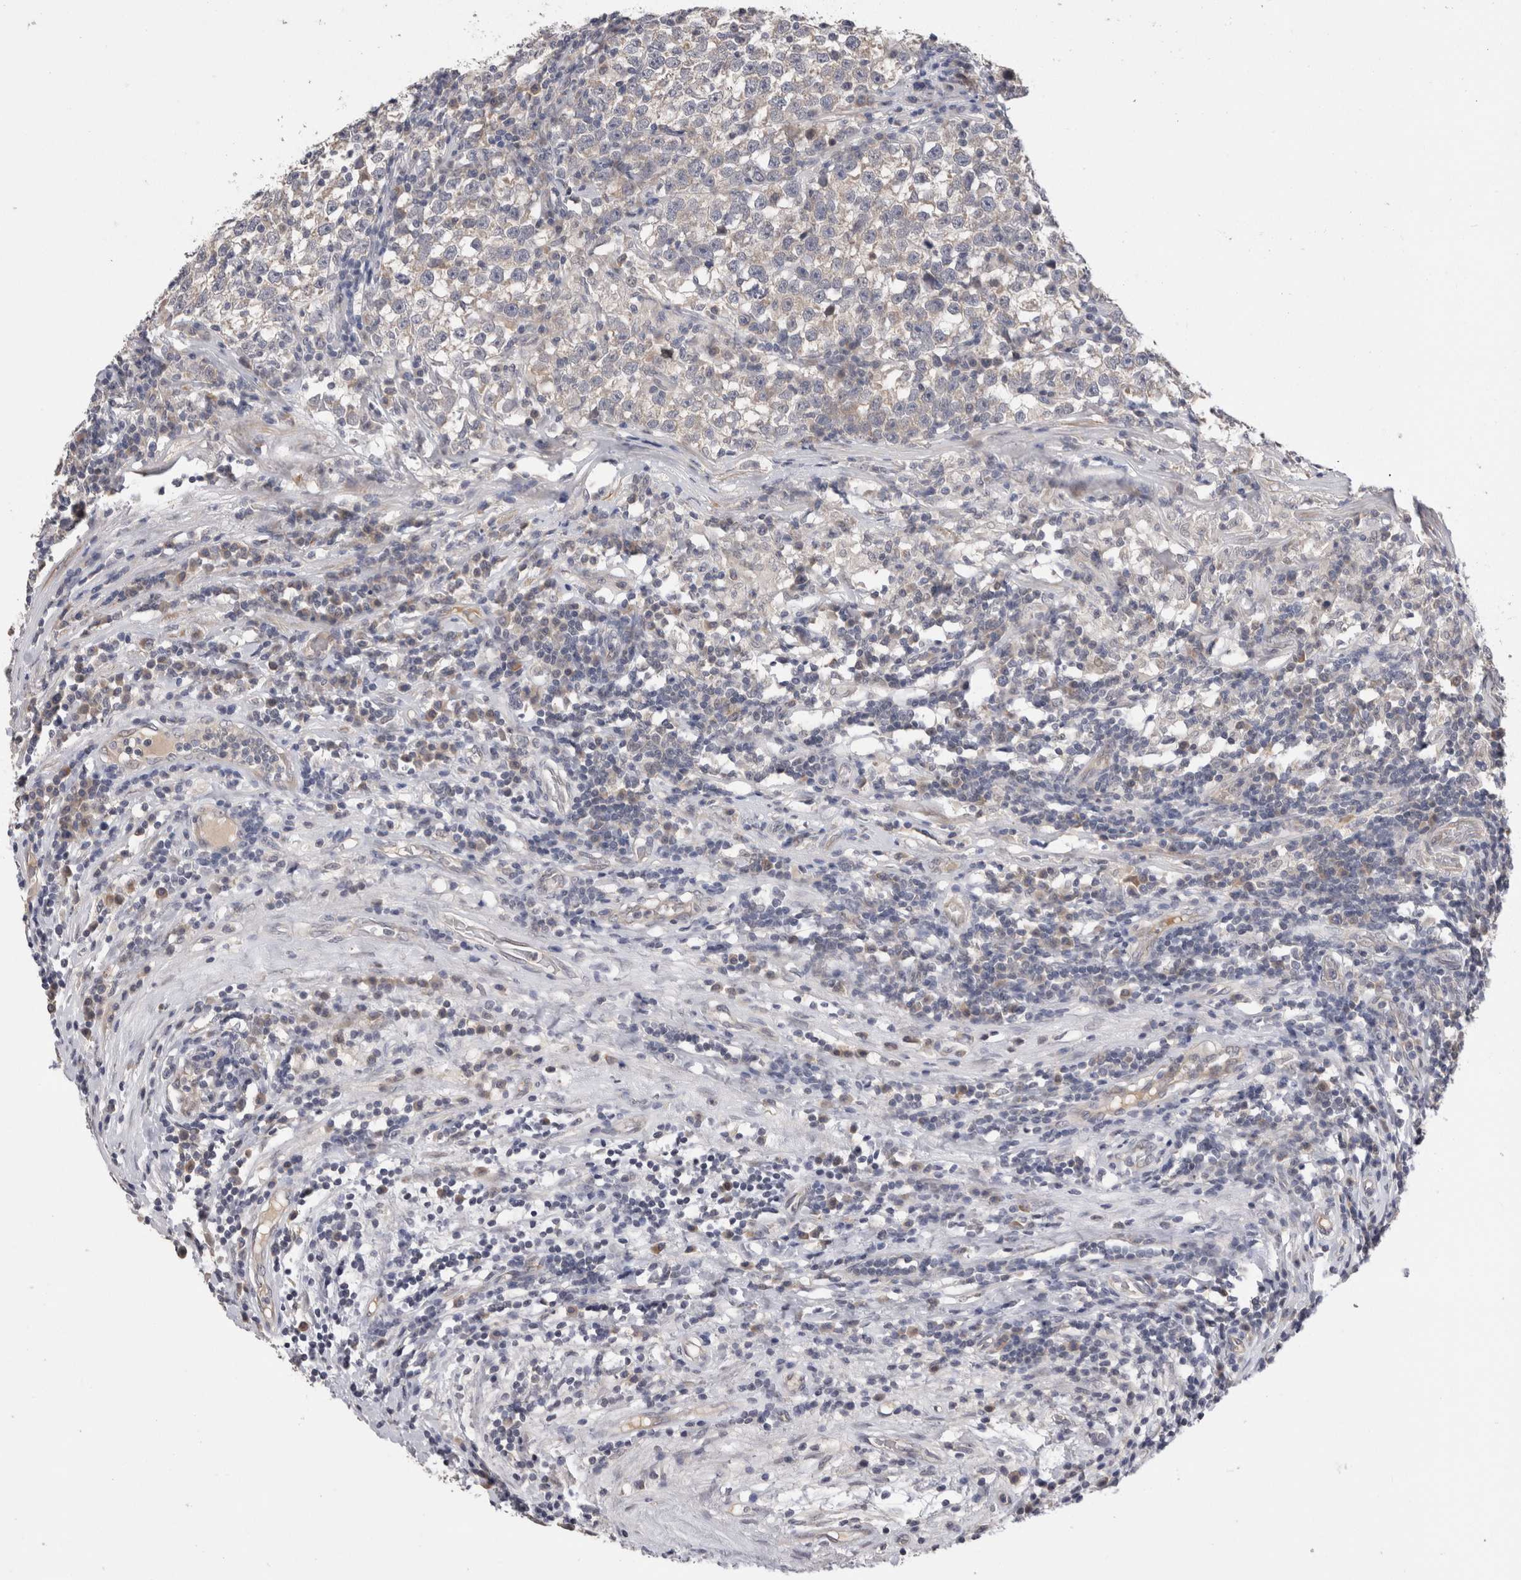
{"staining": {"intensity": "negative", "quantity": "none", "location": "none"}, "tissue": "testis cancer", "cell_type": "Tumor cells", "image_type": "cancer", "snomed": [{"axis": "morphology", "description": "Seminoma, NOS"}, {"axis": "topography", "description": "Testis"}], "caption": "There is no significant expression in tumor cells of seminoma (testis).", "gene": "CRYBG1", "patient": {"sex": "male", "age": 43}}